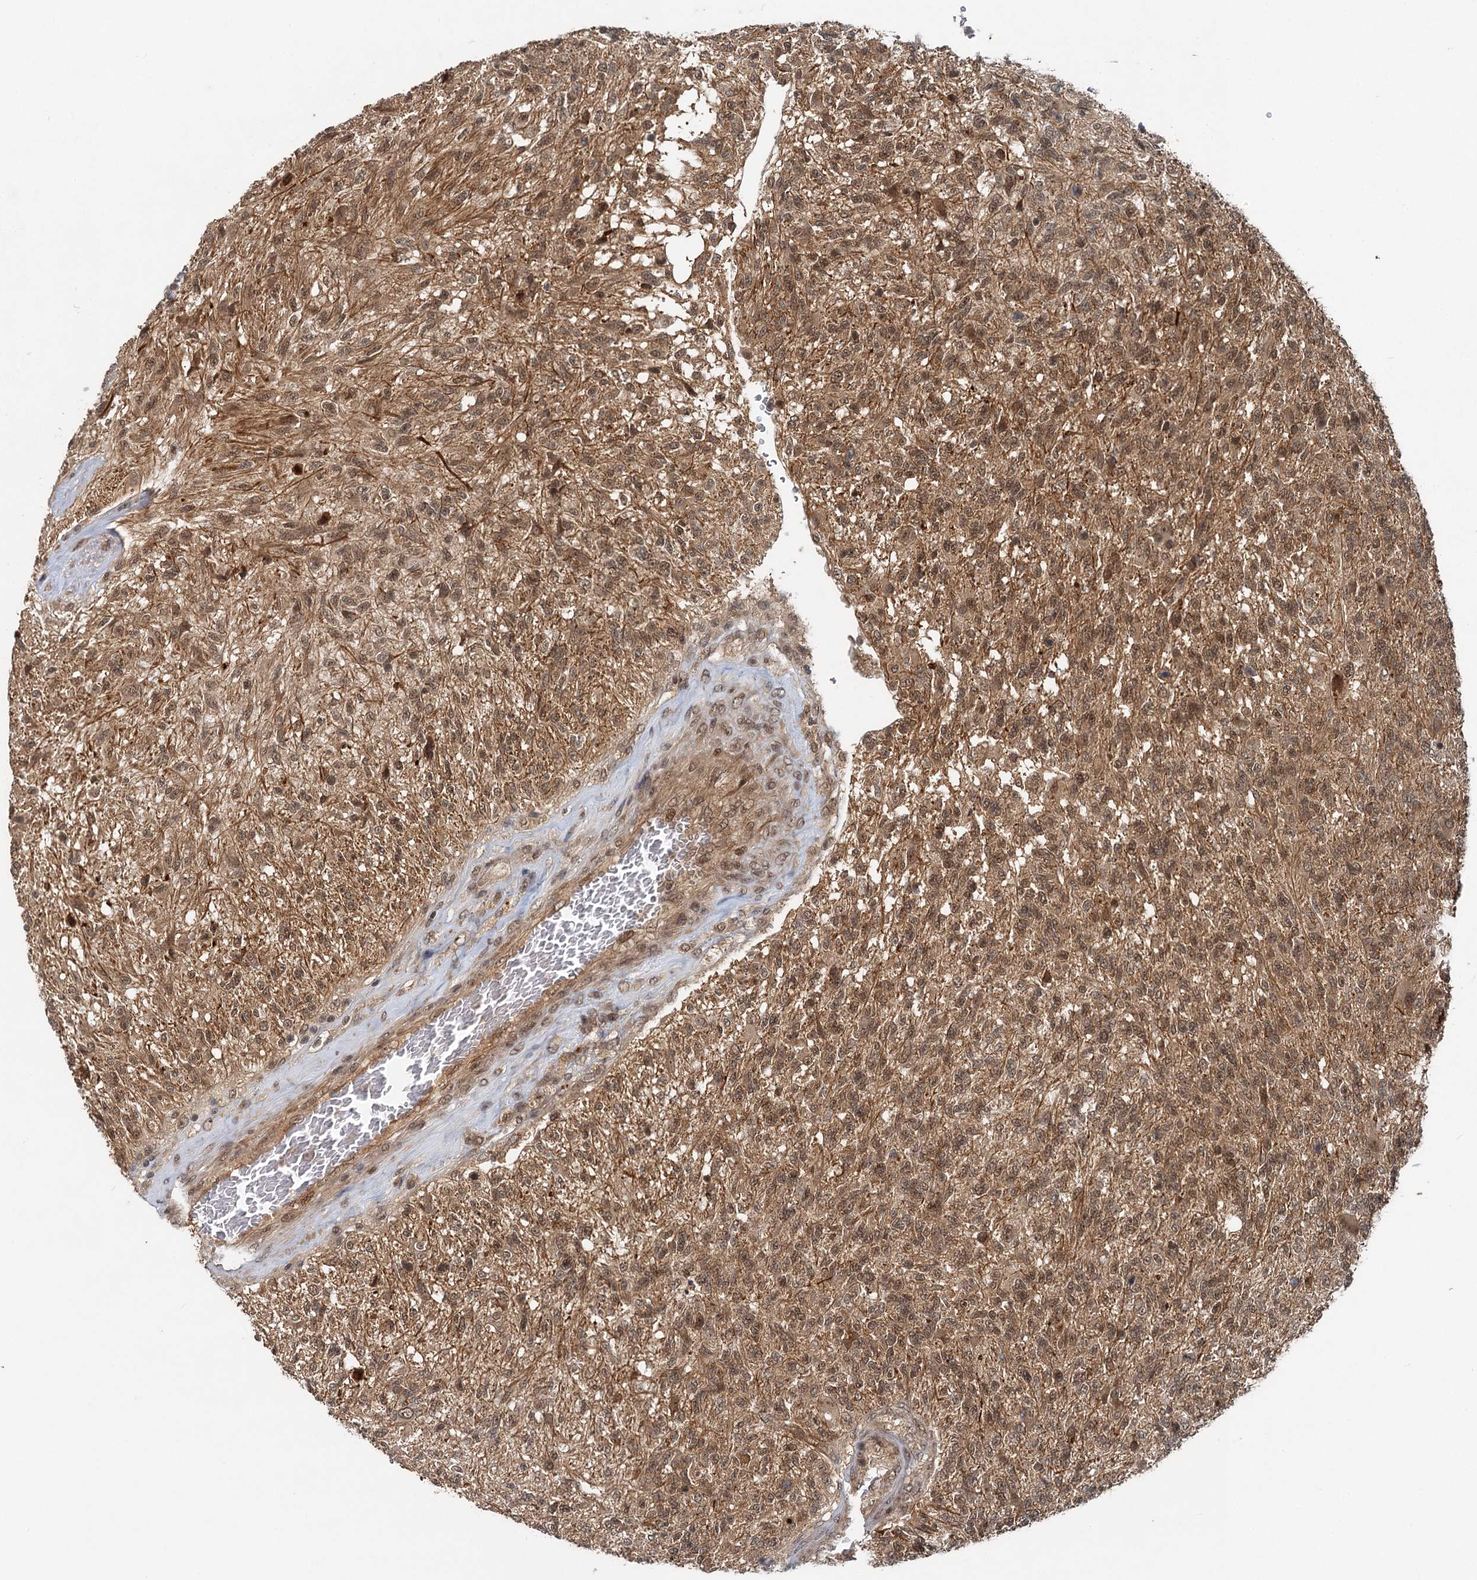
{"staining": {"intensity": "moderate", "quantity": ">75%", "location": "cytoplasmic/membranous,nuclear"}, "tissue": "glioma", "cell_type": "Tumor cells", "image_type": "cancer", "snomed": [{"axis": "morphology", "description": "Glioma, malignant, High grade"}, {"axis": "topography", "description": "Brain"}], "caption": "Protein expression analysis of human glioma reveals moderate cytoplasmic/membranous and nuclear expression in about >75% of tumor cells.", "gene": "RITA1", "patient": {"sex": "male", "age": 56}}